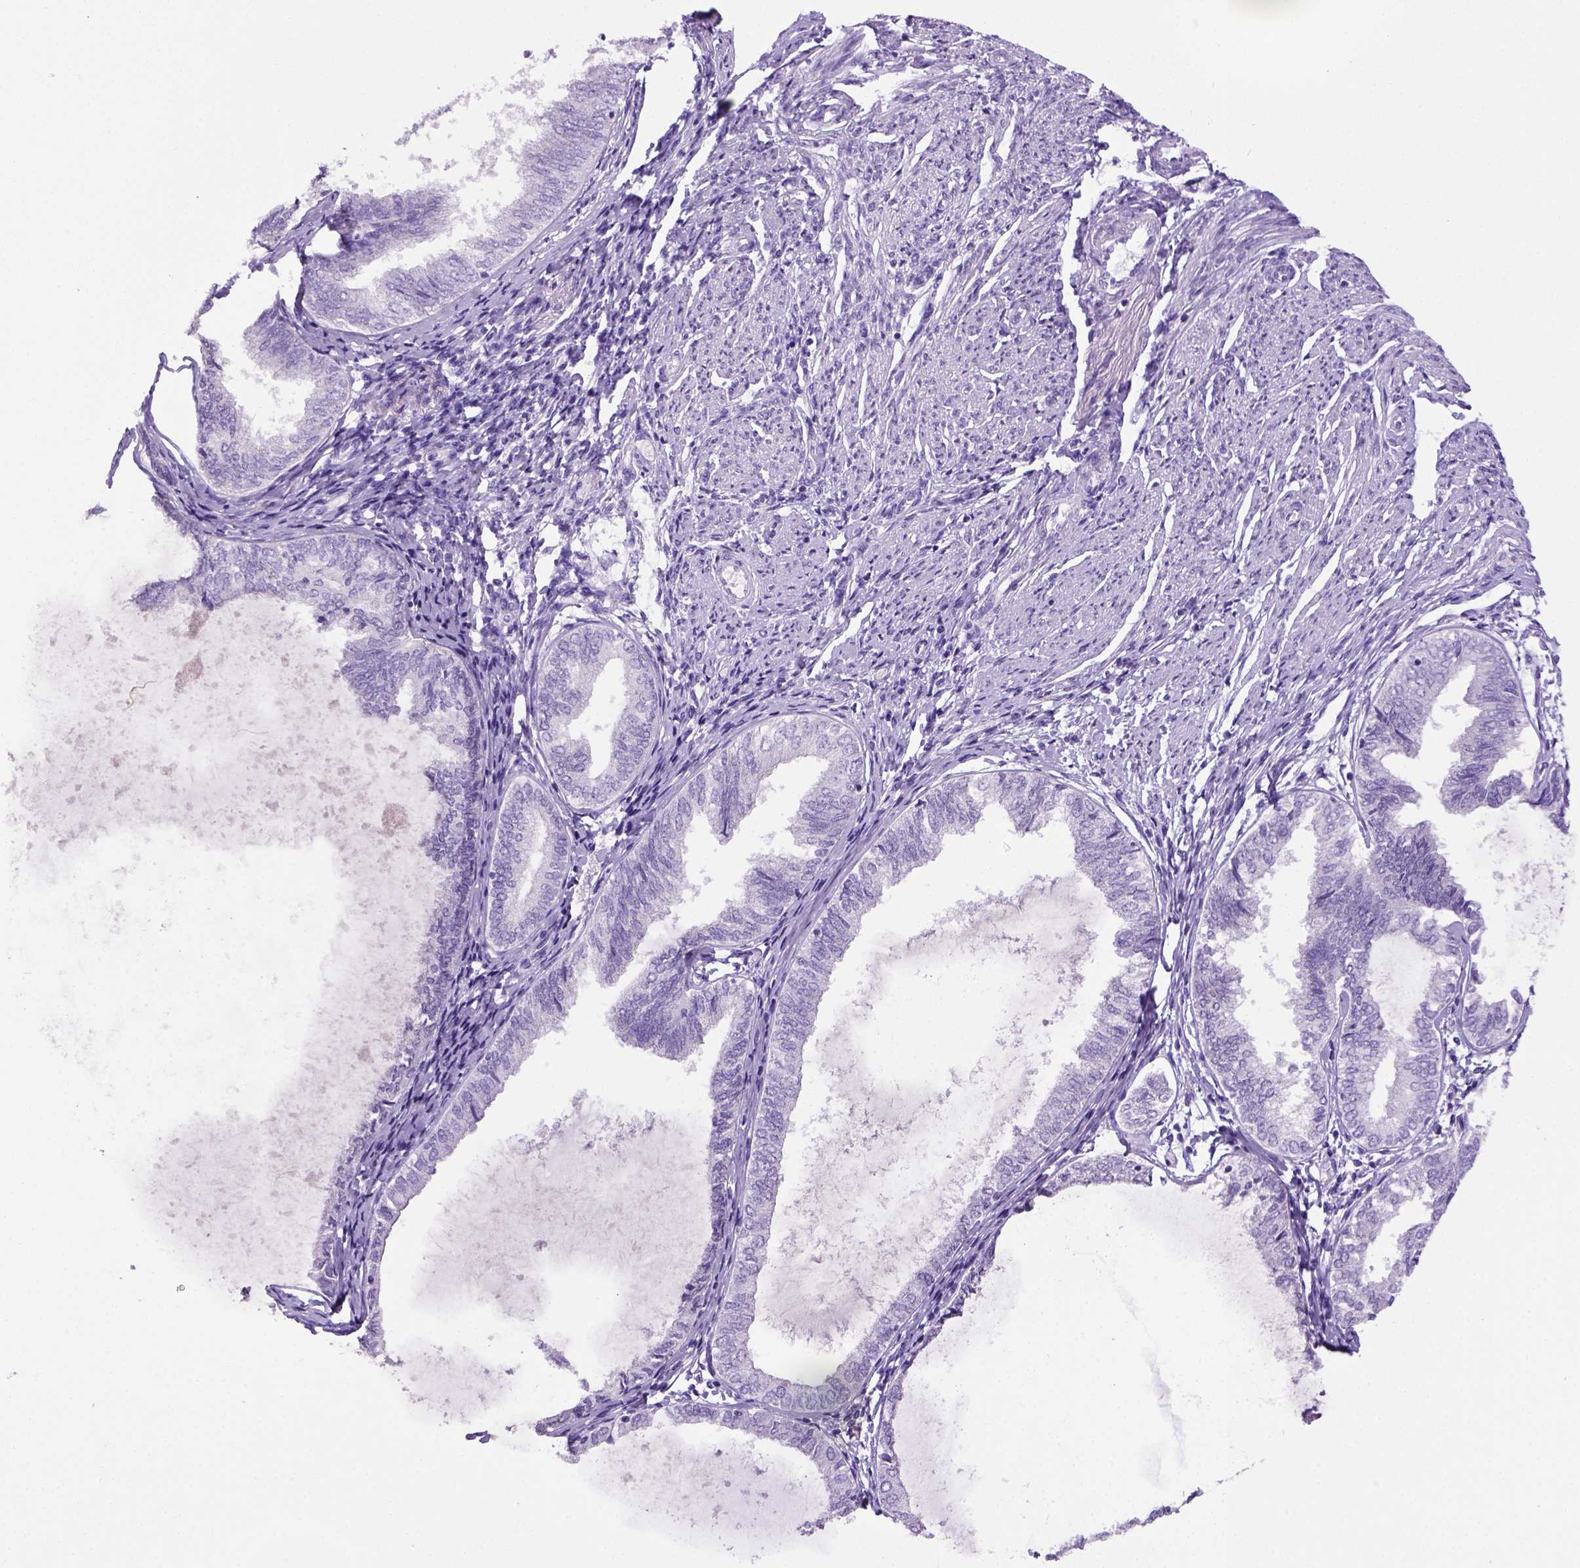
{"staining": {"intensity": "negative", "quantity": "none", "location": "none"}, "tissue": "endometrial cancer", "cell_type": "Tumor cells", "image_type": "cancer", "snomed": [{"axis": "morphology", "description": "Adenocarcinoma, NOS"}, {"axis": "topography", "description": "Endometrium"}], "caption": "IHC photomicrograph of human endometrial adenocarcinoma stained for a protein (brown), which displays no staining in tumor cells.", "gene": "ITIH4", "patient": {"sex": "female", "age": 68}}